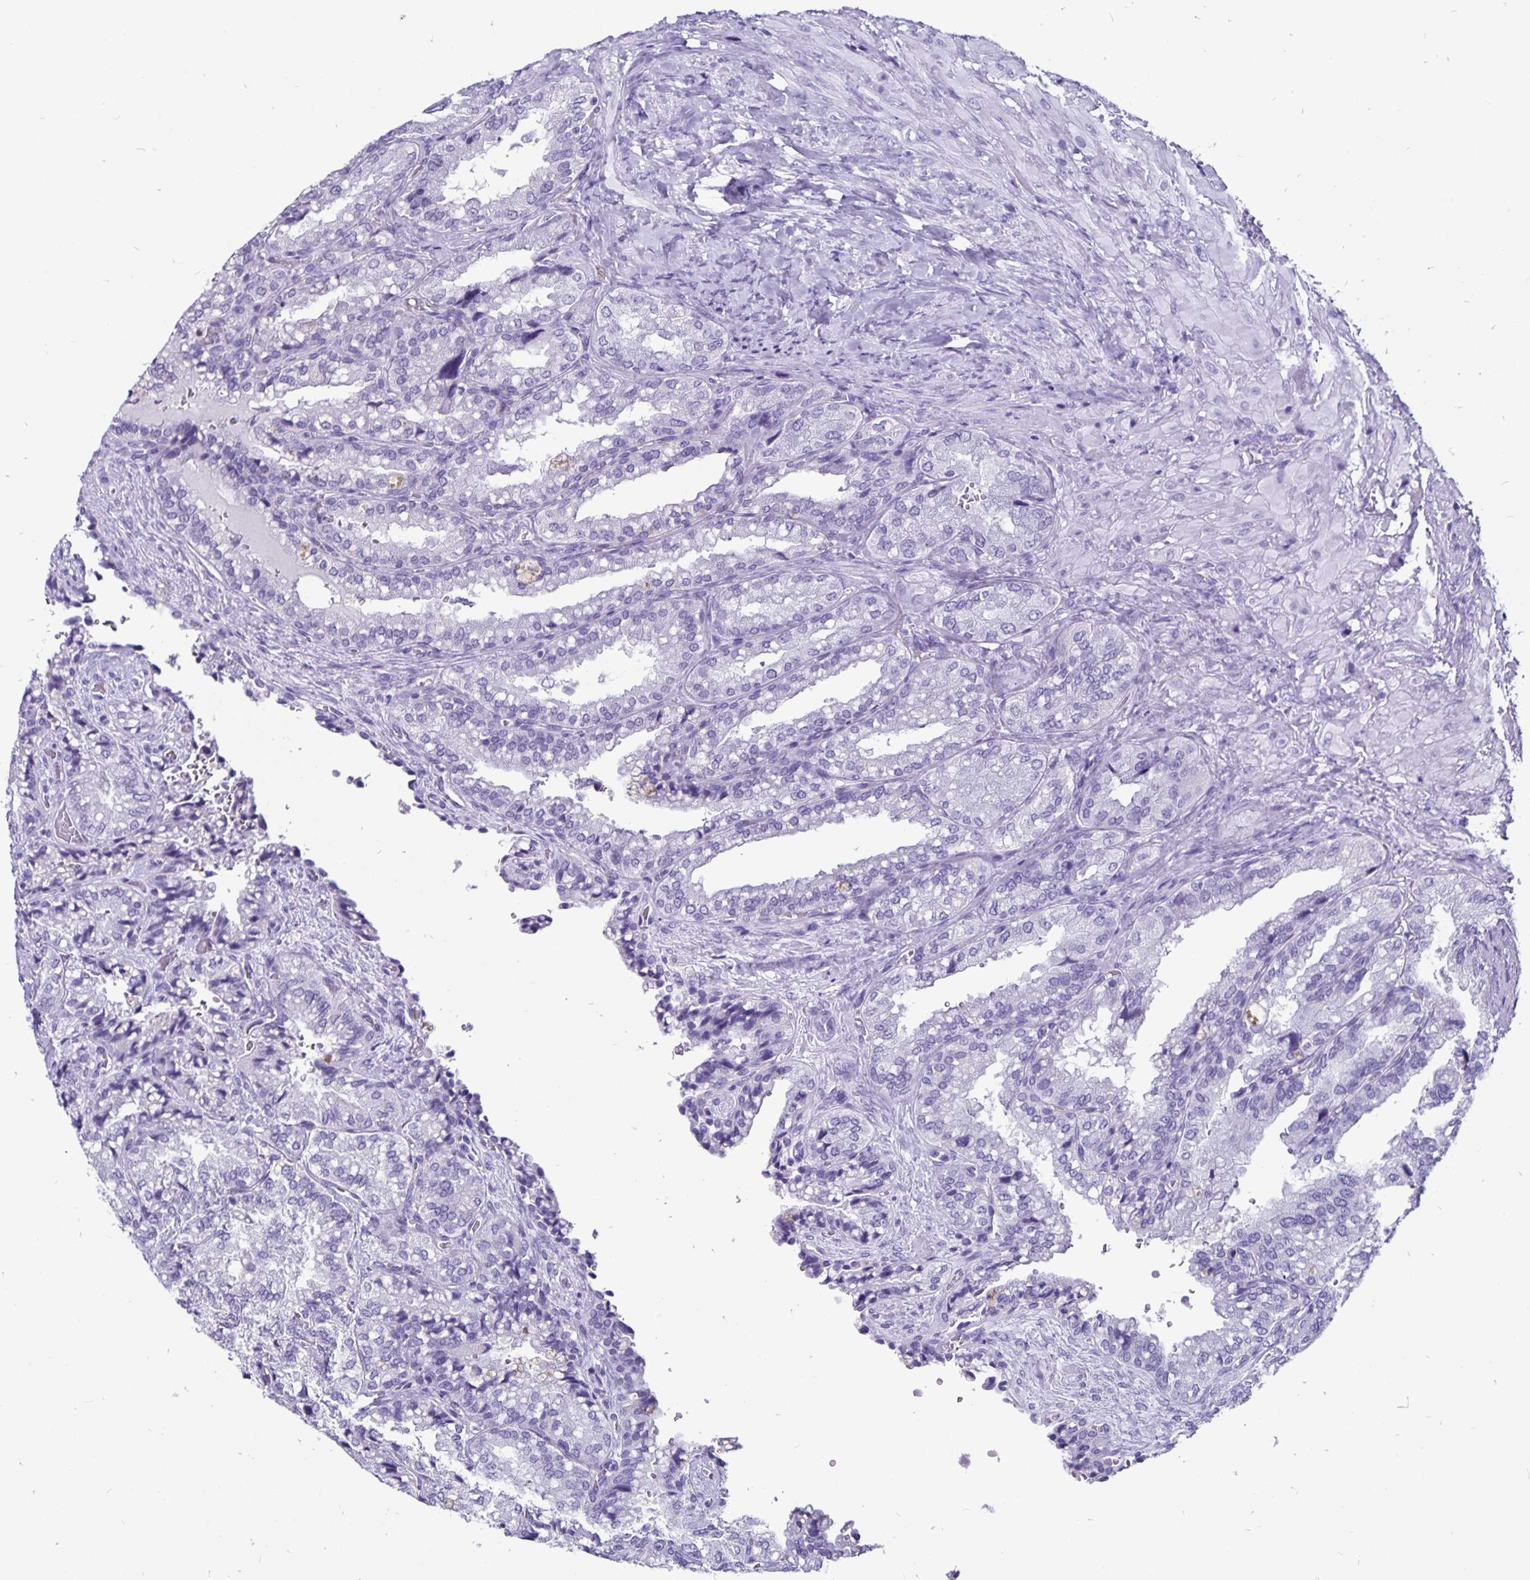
{"staining": {"intensity": "negative", "quantity": "none", "location": "none"}, "tissue": "seminal vesicle", "cell_type": "Glandular cells", "image_type": "normal", "snomed": [{"axis": "morphology", "description": "Normal tissue, NOS"}, {"axis": "topography", "description": "Seminal veicle"}], "caption": "DAB immunohistochemical staining of unremarkable seminal vesicle demonstrates no significant expression in glandular cells.", "gene": "ODF3B", "patient": {"sex": "male", "age": 57}}